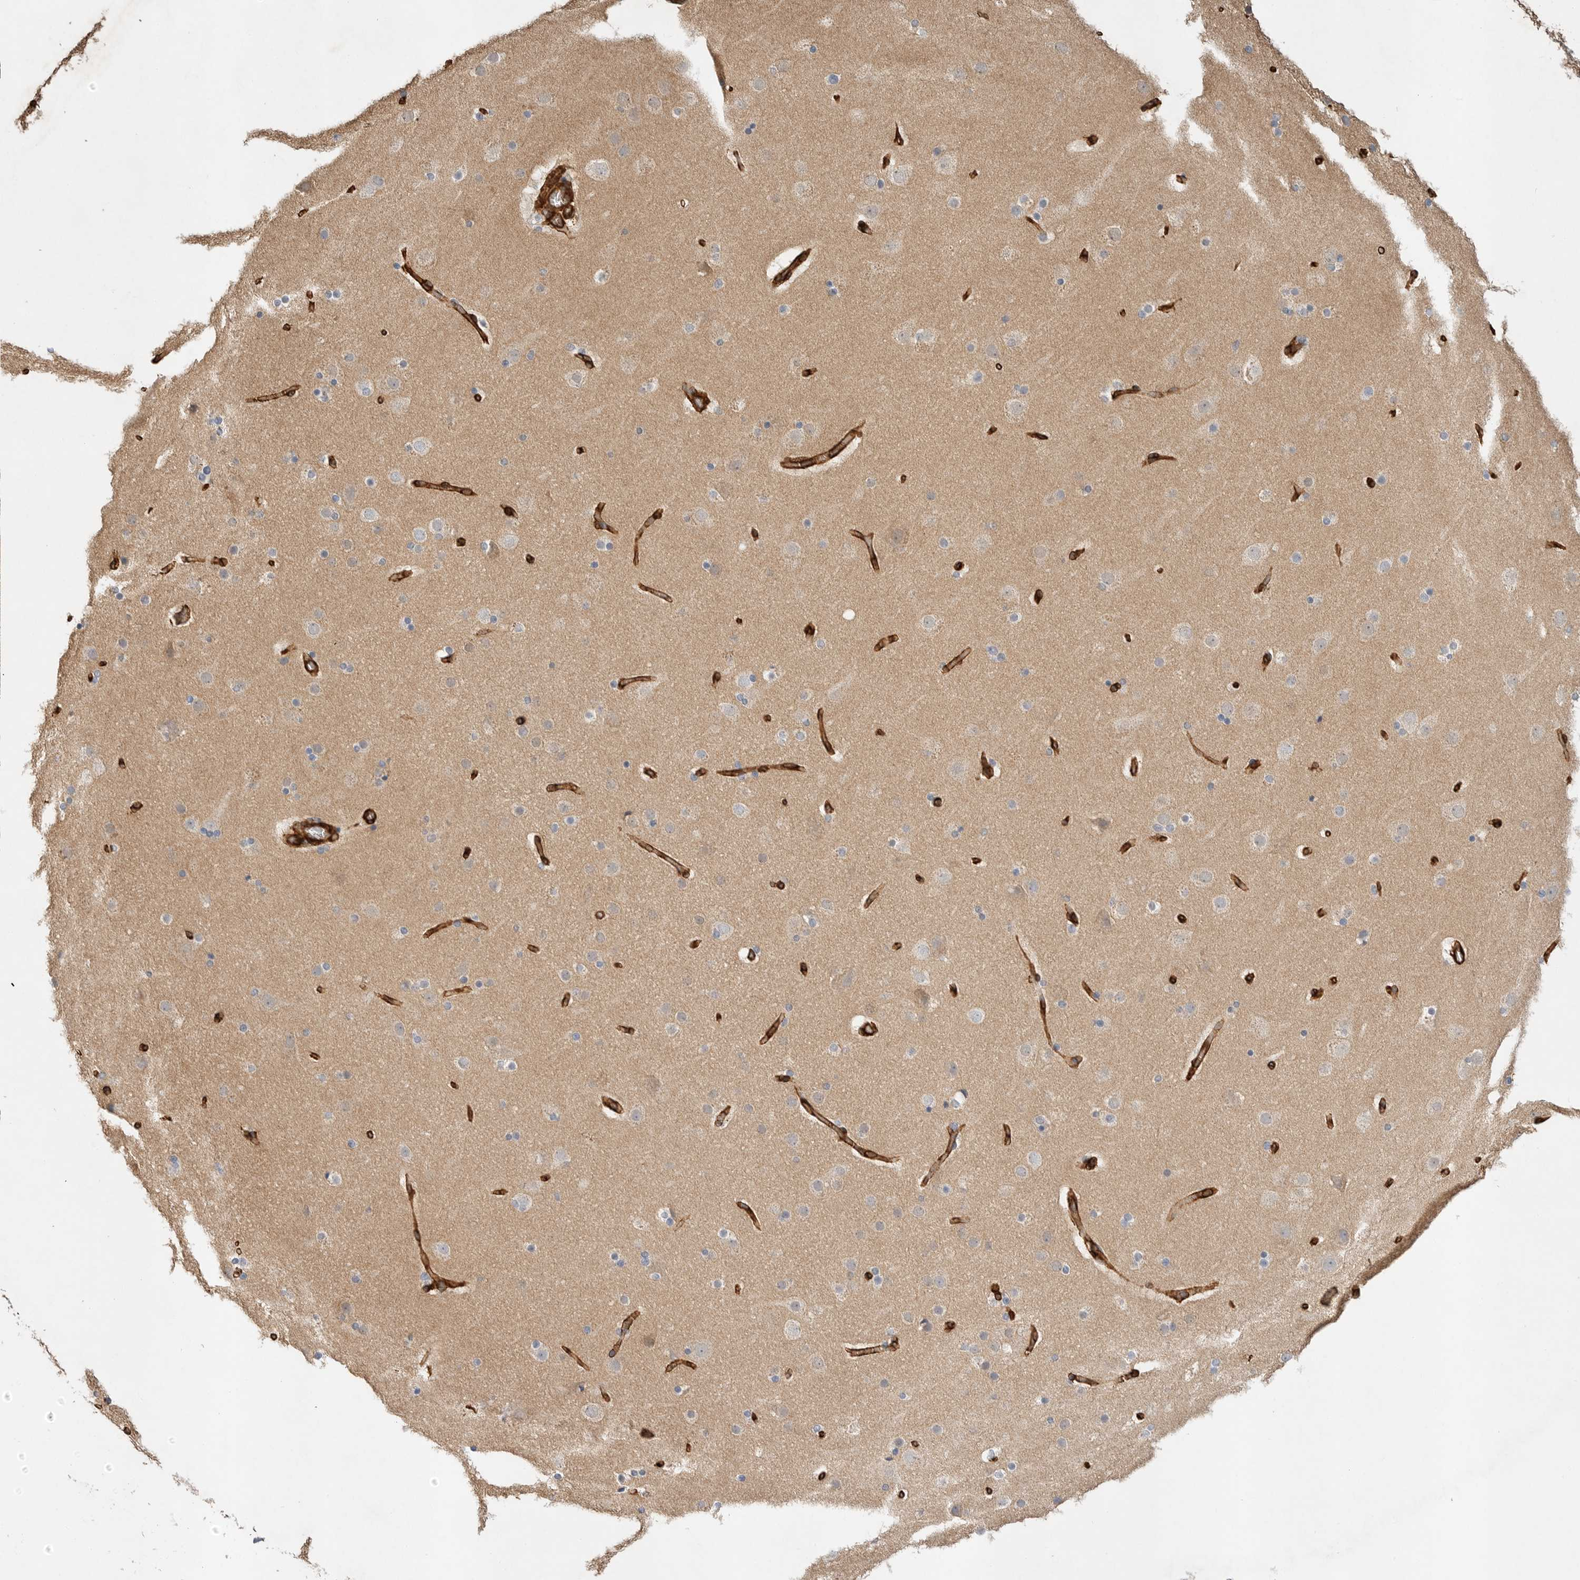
{"staining": {"intensity": "strong", "quantity": ">75%", "location": "cytoplasmic/membranous"}, "tissue": "cerebral cortex", "cell_type": "Endothelial cells", "image_type": "normal", "snomed": [{"axis": "morphology", "description": "Normal tissue, NOS"}, {"axis": "topography", "description": "Cerebral cortex"}], "caption": "Immunohistochemistry image of benign human cerebral cortex stained for a protein (brown), which displays high levels of strong cytoplasmic/membranous staining in approximately >75% of endothelial cells.", "gene": "JMJD4", "patient": {"sex": "male", "age": 57}}